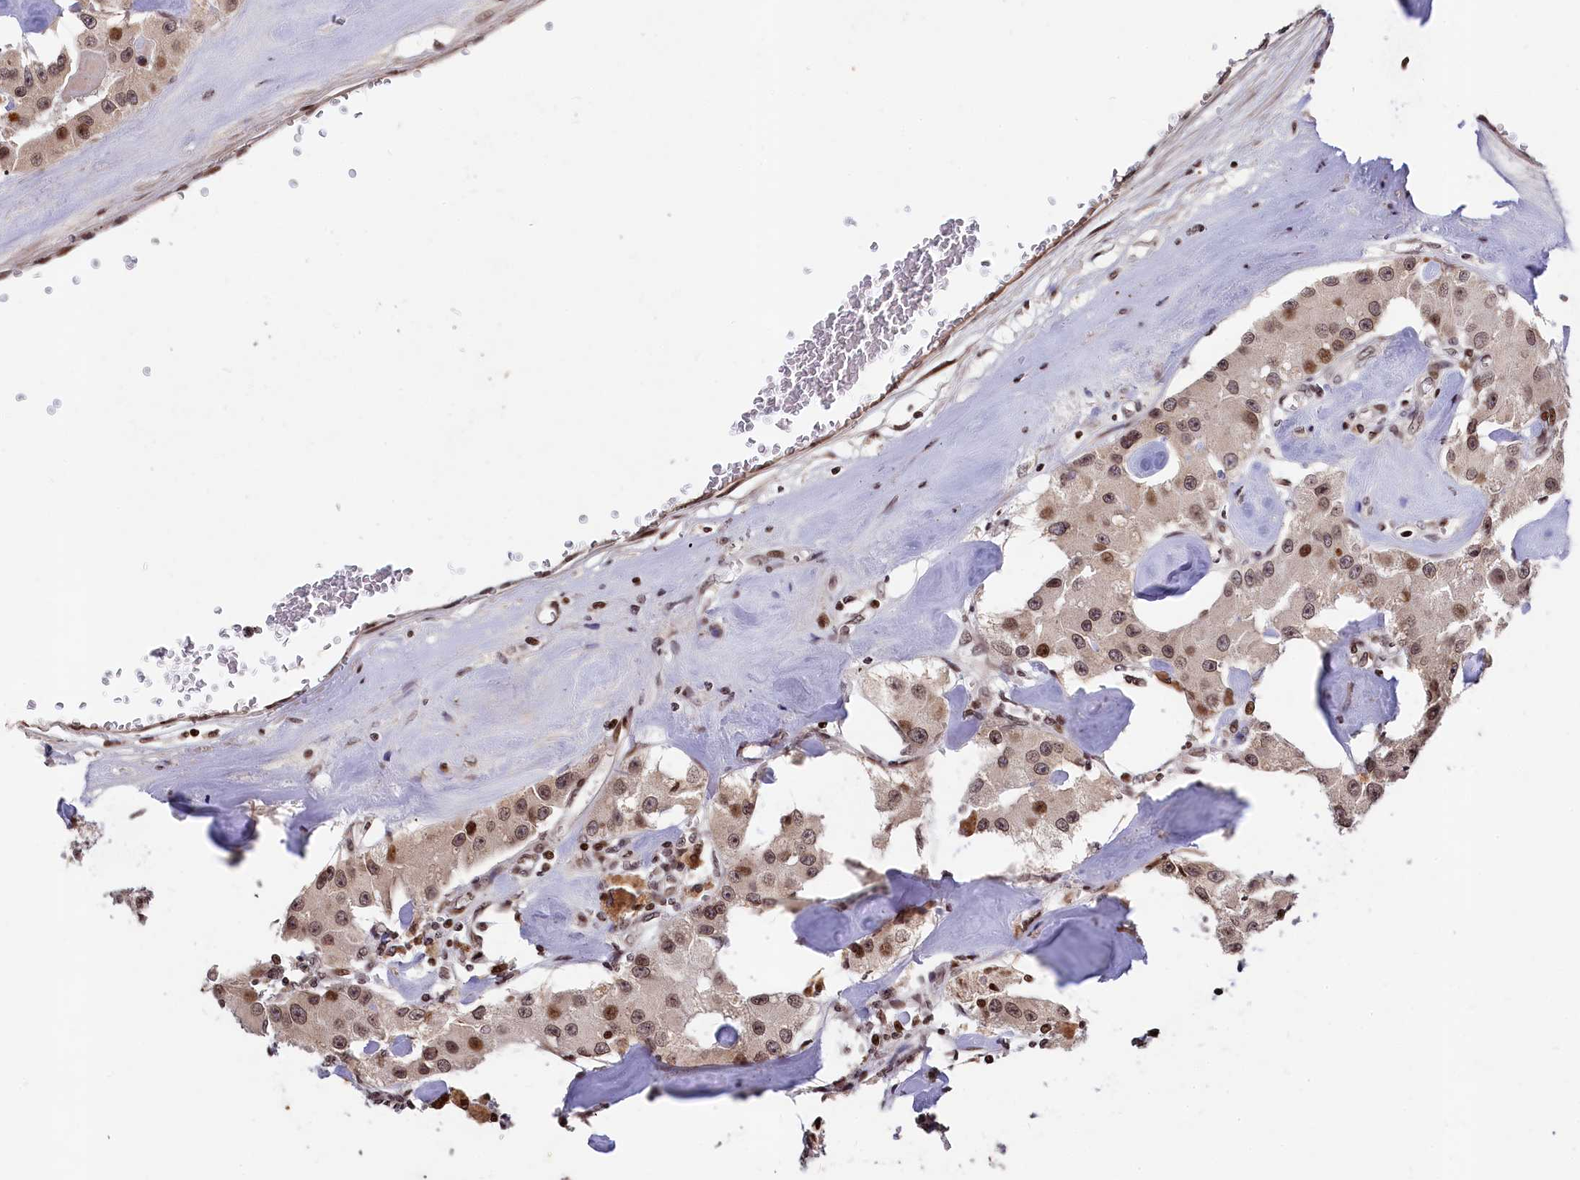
{"staining": {"intensity": "moderate", "quantity": ">75%", "location": "nuclear"}, "tissue": "carcinoid", "cell_type": "Tumor cells", "image_type": "cancer", "snomed": [{"axis": "morphology", "description": "Carcinoid, malignant, NOS"}, {"axis": "topography", "description": "Pancreas"}], "caption": "Immunohistochemistry (DAB (3,3'-diaminobenzidine)) staining of malignant carcinoid demonstrates moderate nuclear protein positivity in about >75% of tumor cells.", "gene": "FAM217B", "patient": {"sex": "male", "age": 41}}